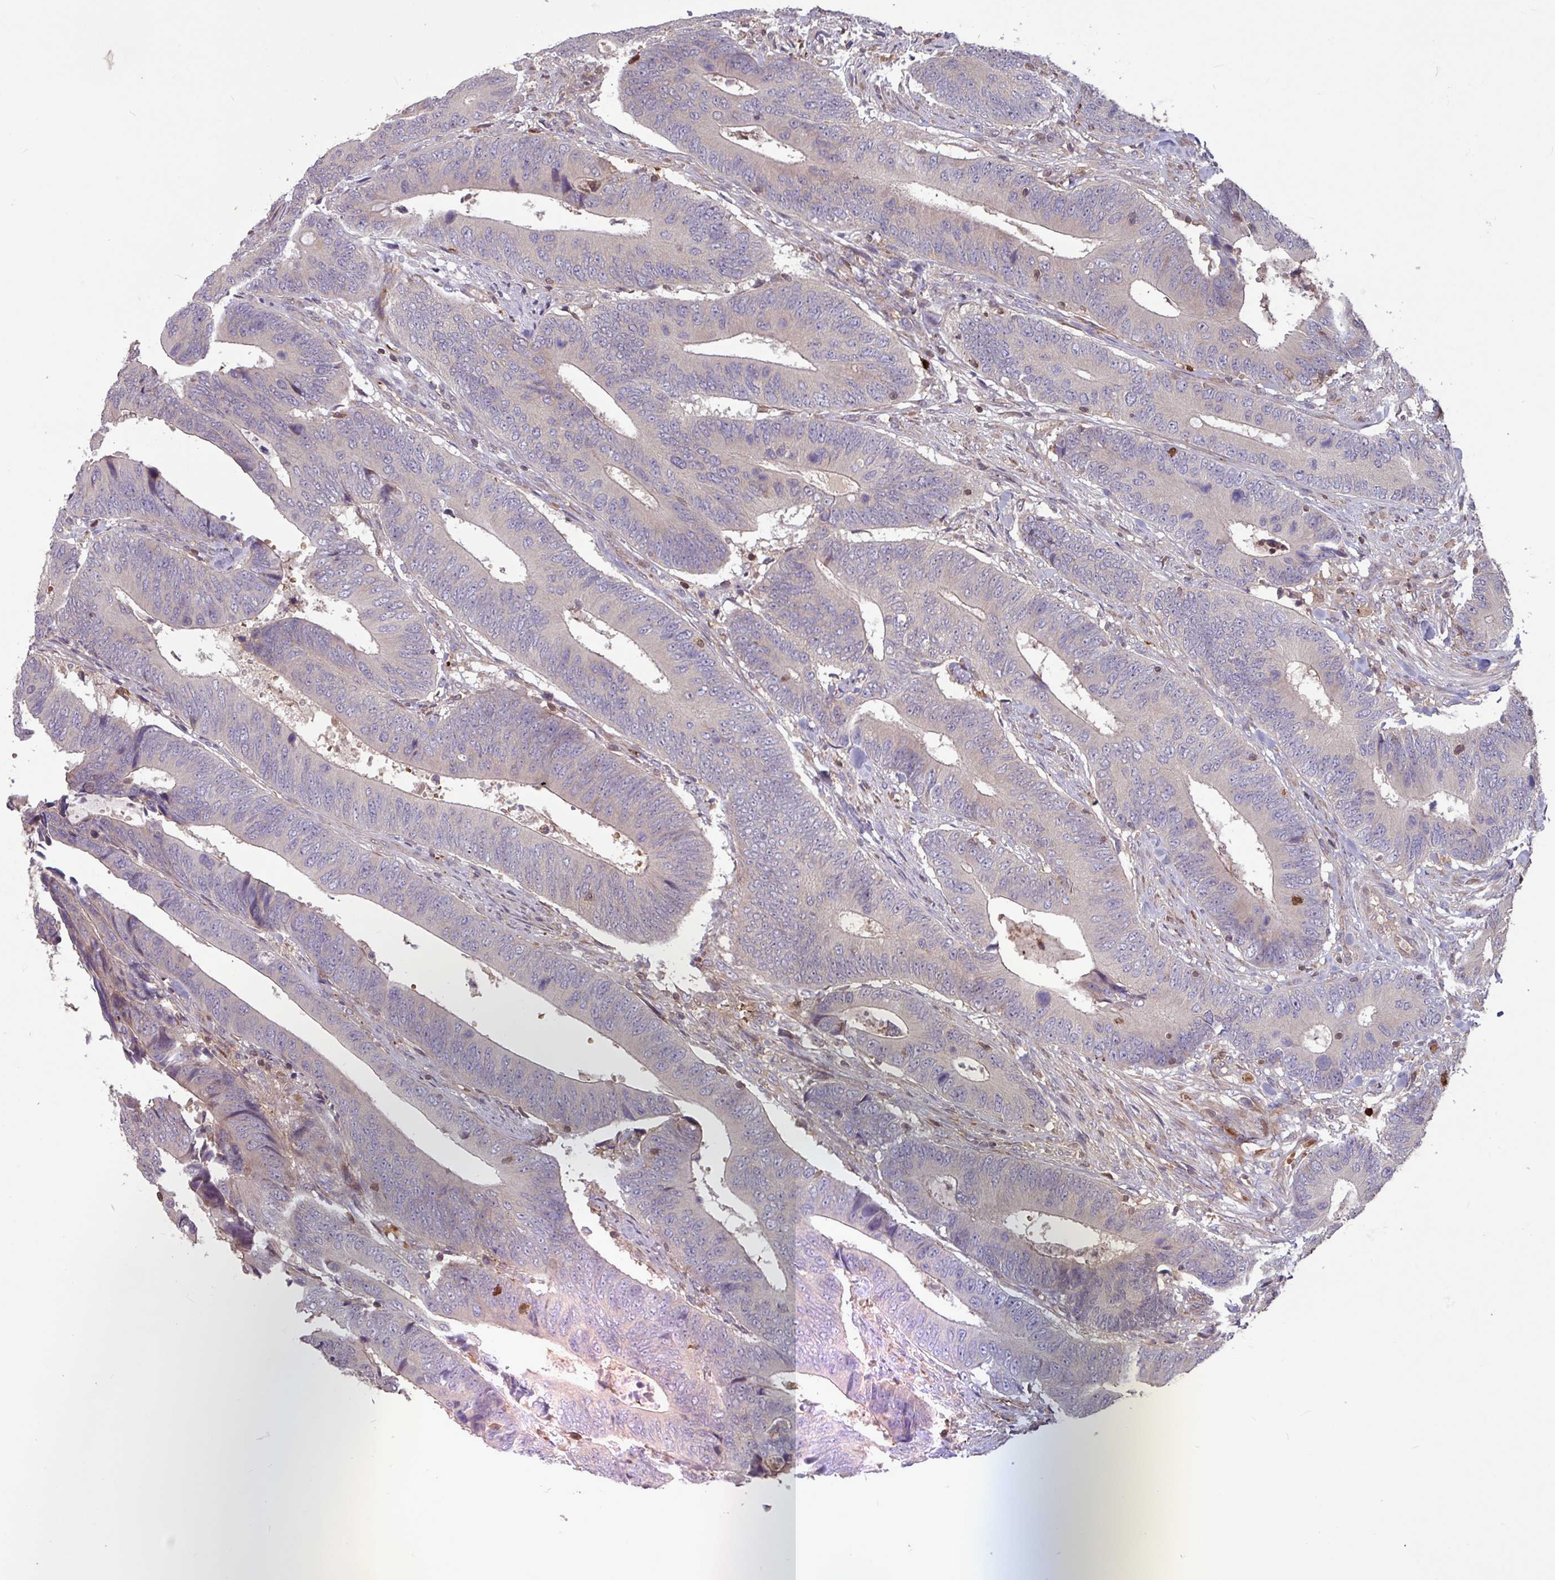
{"staining": {"intensity": "negative", "quantity": "none", "location": "none"}, "tissue": "colorectal cancer", "cell_type": "Tumor cells", "image_type": "cancer", "snomed": [{"axis": "morphology", "description": "Adenocarcinoma, NOS"}, {"axis": "topography", "description": "Colon"}], "caption": "An image of colorectal cancer stained for a protein demonstrates no brown staining in tumor cells.", "gene": "SEC61G", "patient": {"sex": "male", "age": 87}}